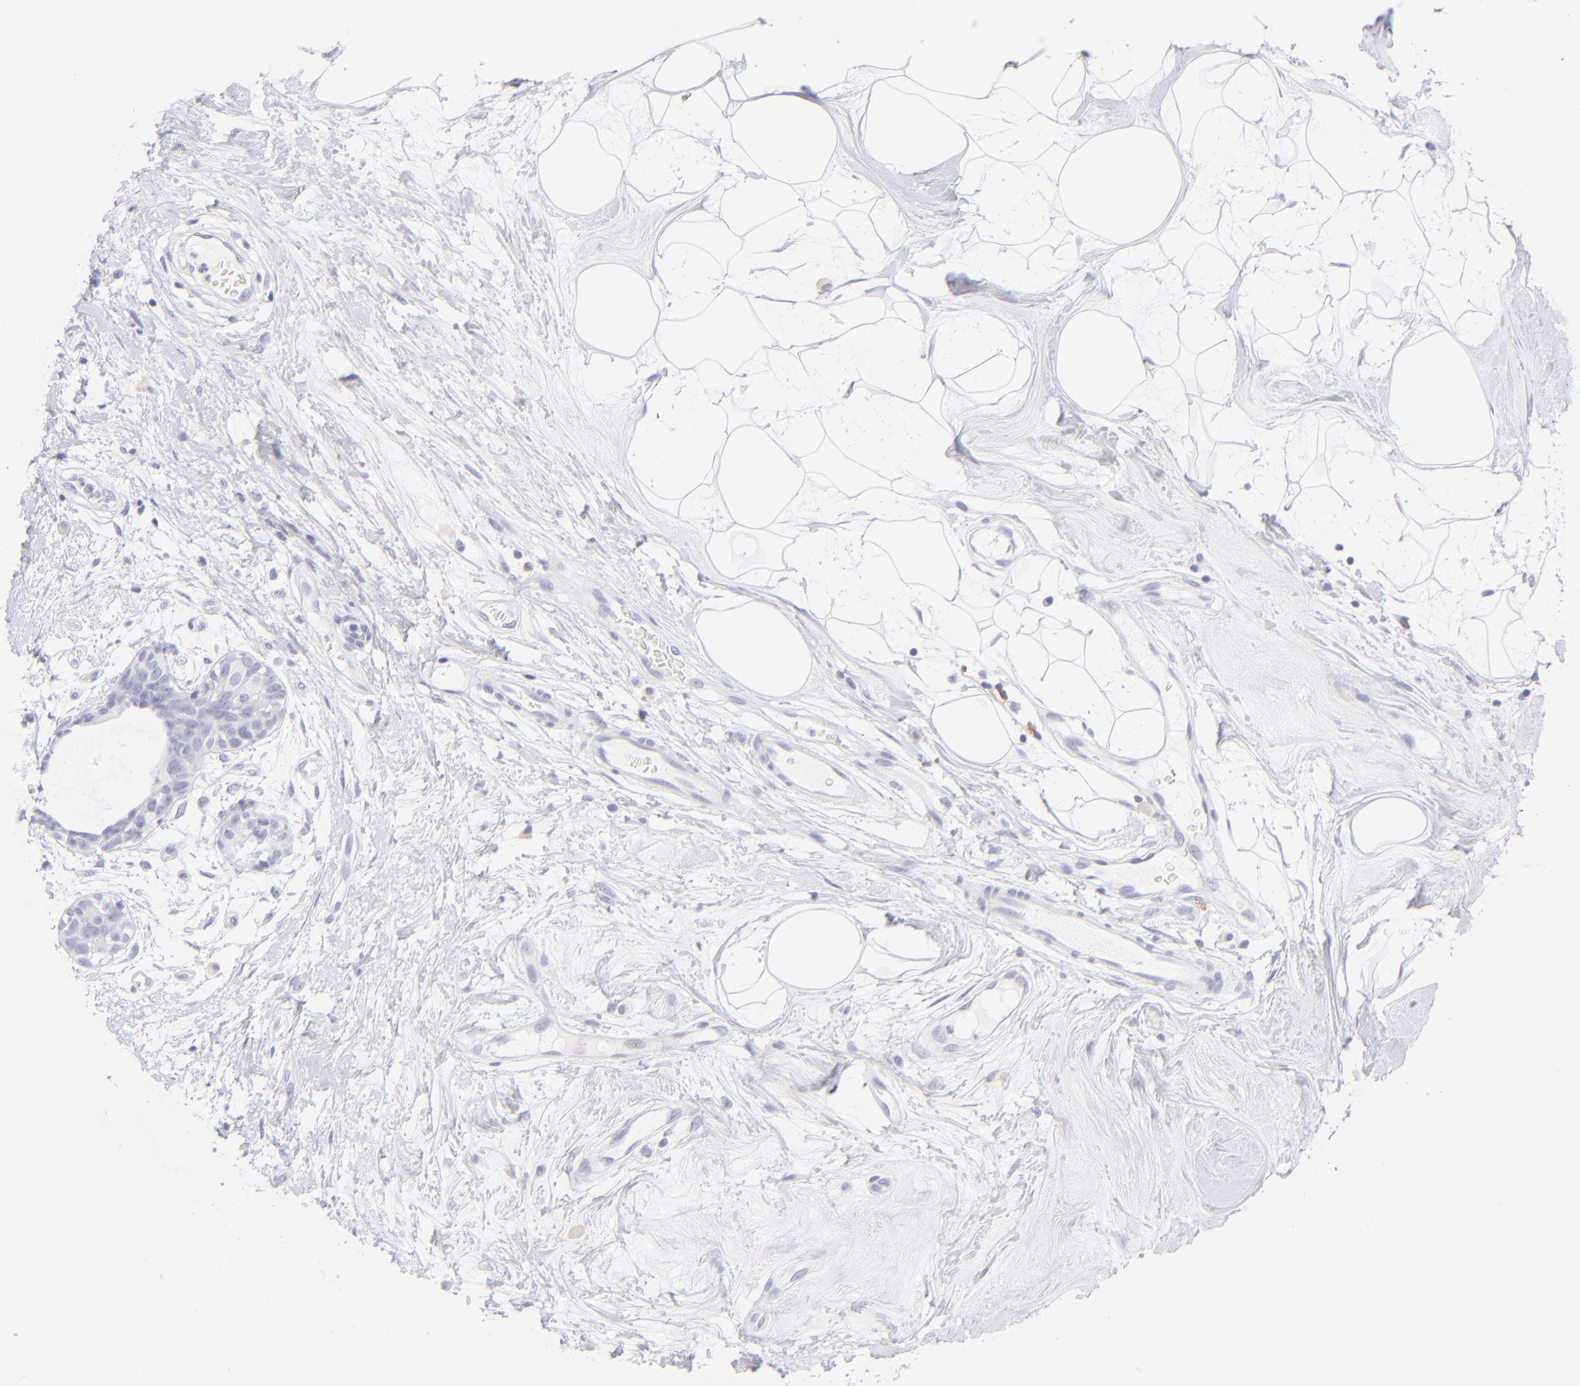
{"staining": {"intensity": "negative", "quantity": "none", "location": "none"}, "tissue": "breast cancer", "cell_type": "Tumor cells", "image_type": "cancer", "snomed": [{"axis": "morphology", "description": "Duct carcinoma"}, {"axis": "topography", "description": "Breast"}], "caption": "A high-resolution photomicrograph shows IHC staining of breast invasive ductal carcinoma, which reveals no significant positivity in tumor cells.", "gene": "FCER2", "patient": {"sex": "female", "age": 40}}